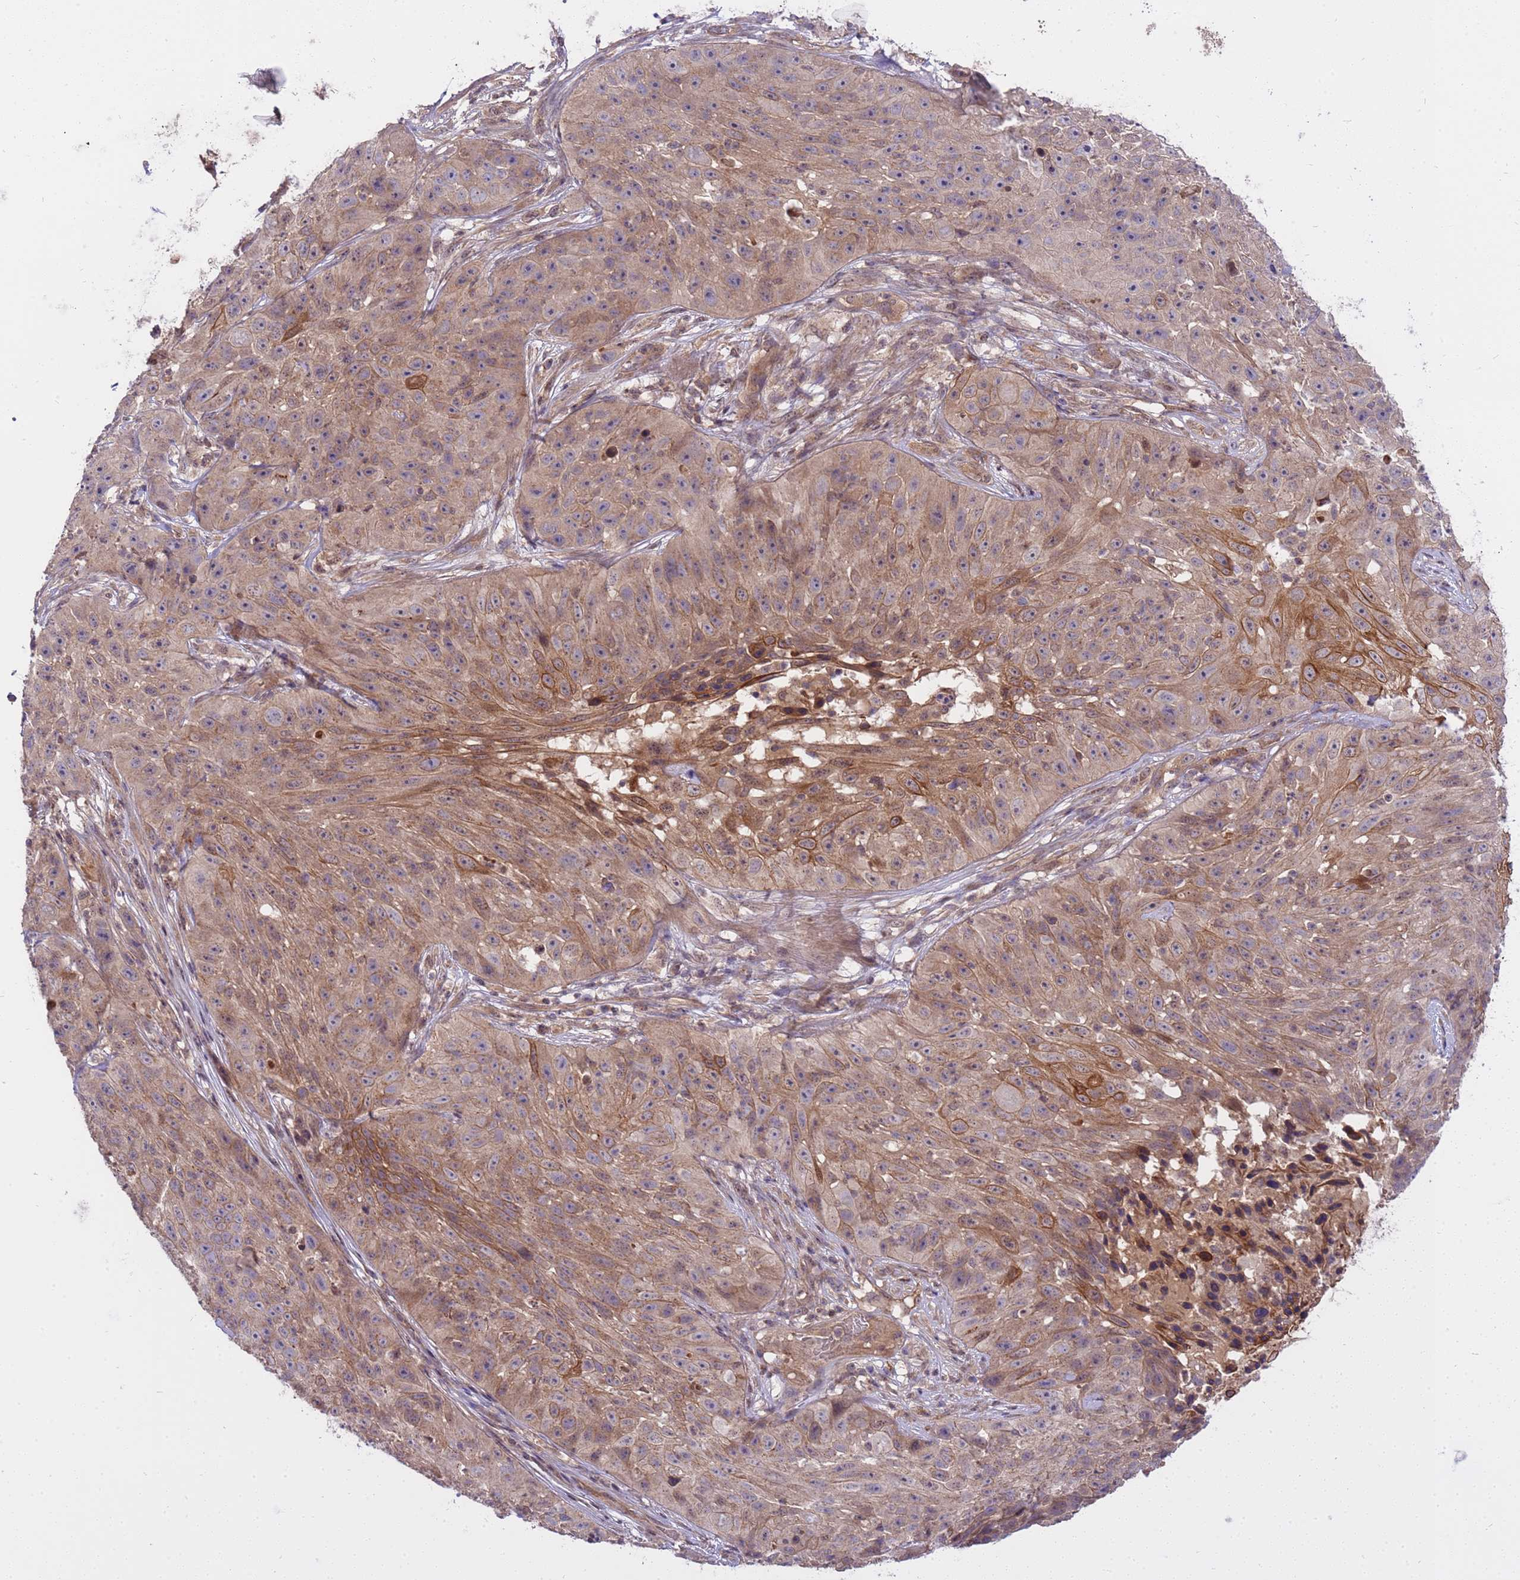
{"staining": {"intensity": "moderate", "quantity": ">75%", "location": "cytoplasmic/membranous"}, "tissue": "skin cancer", "cell_type": "Tumor cells", "image_type": "cancer", "snomed": [{"axis": "morphology", "description": "Squamous cell carcinoma, NOS"}, {"axis": "topography", "description": "Skin"}], "caption": "Protein staining shows moderate cytoplasmic/membranous expression in approximately >75% of tumor cells in skin cancer. (Stains: DAB in brown, nuclei in blue, Microscopy: brightfield microscopy at high magnification).", "gene": "SMCO3", "patient": {"sex": "female", "age": 87}}